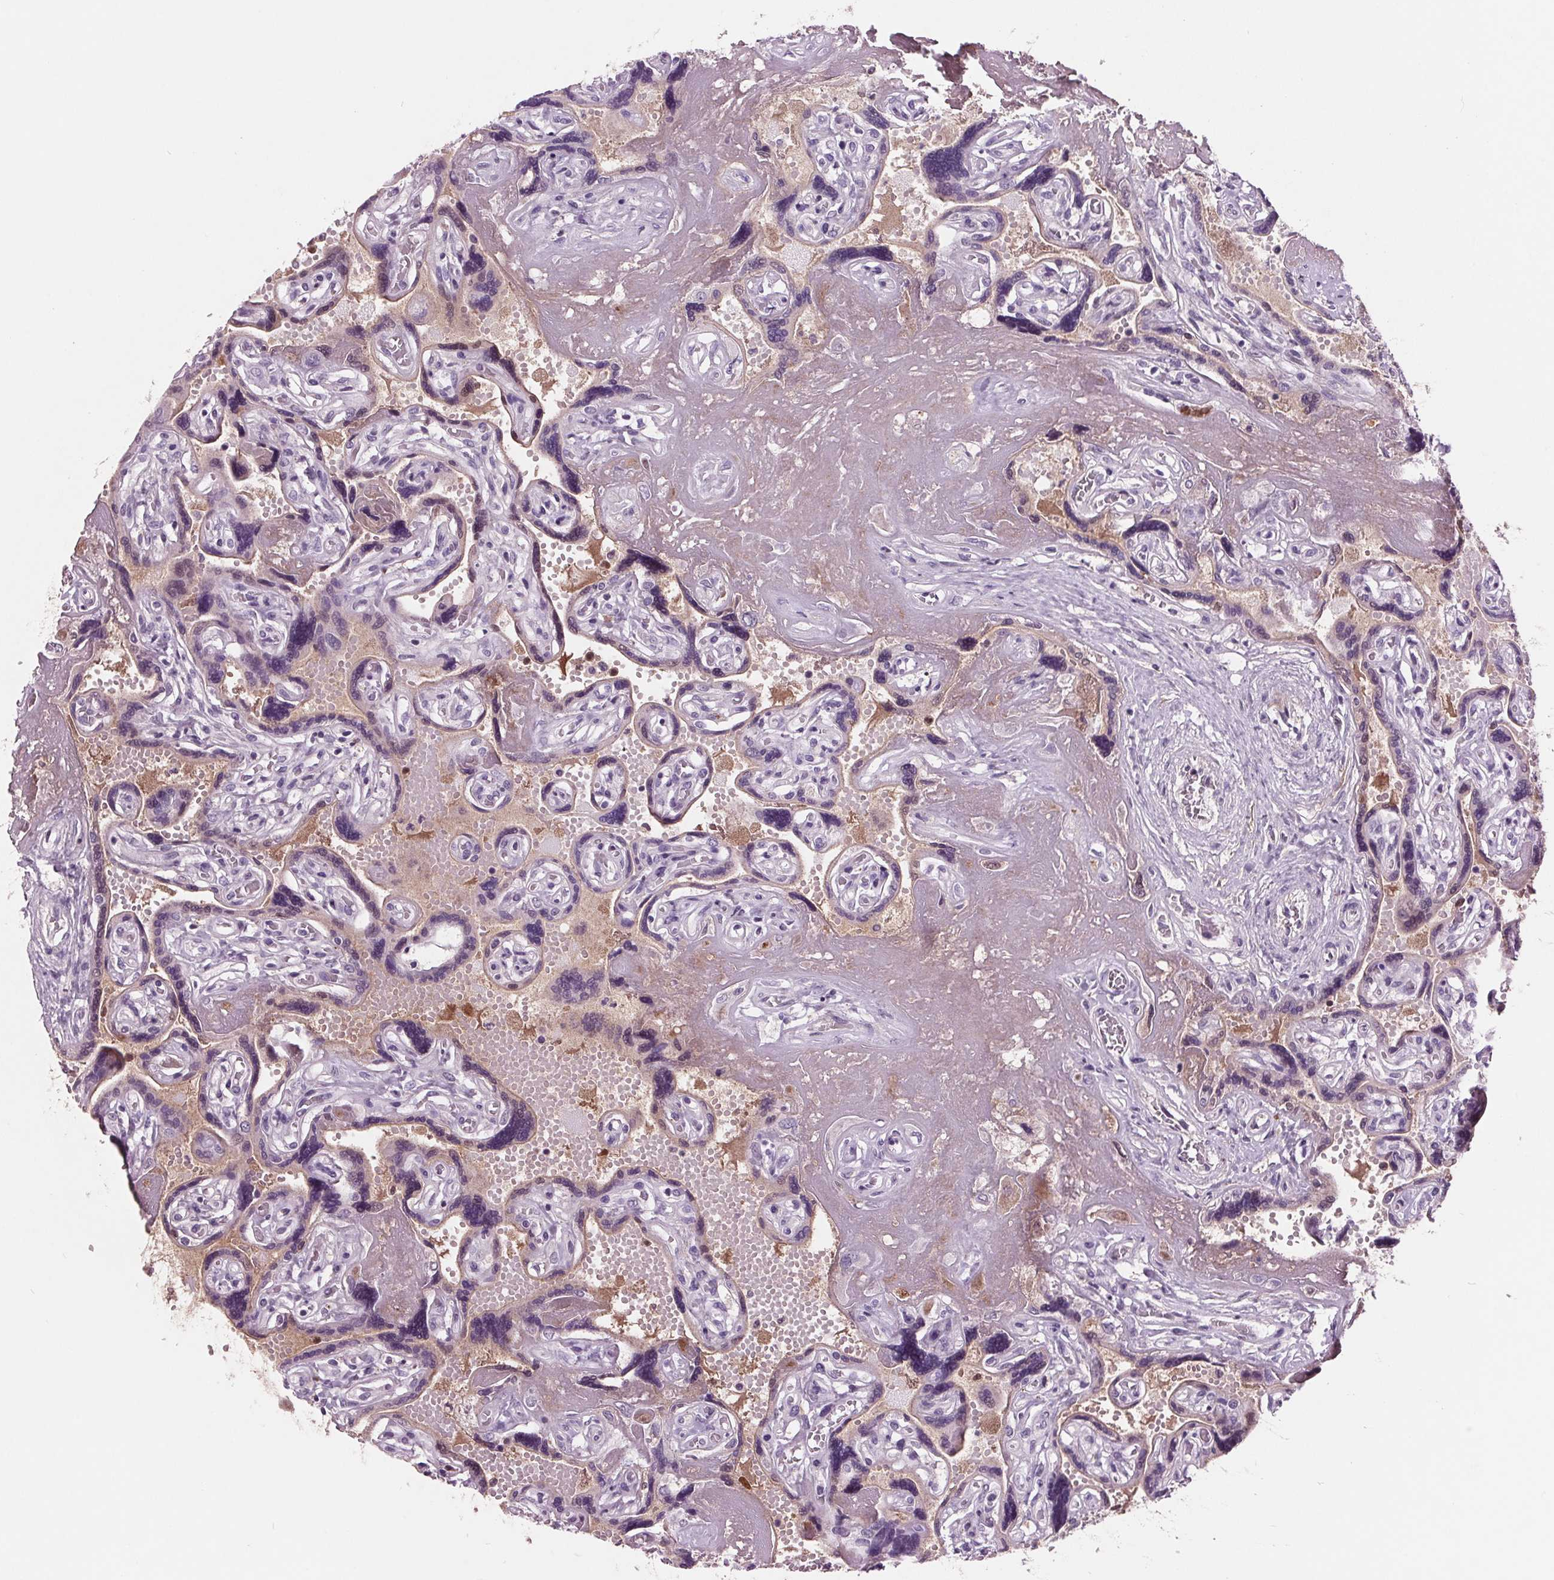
{"staining": {"intensity": "negative", "quantity": "none", "location": "none"}, "tissue": "placenta", "cell_type": "Decidual cells", "image_type": "normal", "snomed": [{"axis": "morphology", "description": "Normal tissue, NOS"}, {"axis": "topography", "description": "Placenta"}], "caption": "High power microscopy histopathology image of an IHC photomicrograph of unremarkable placenta, revealing no significant positivity in decidual cells. The staining is performed using DAB (3,3'-diaminobenzidine) brown chromogen with nuclei counter-stained in using hematoxylin.", "gene": "C6", "patient": {"sex": "female", "age": 32}}